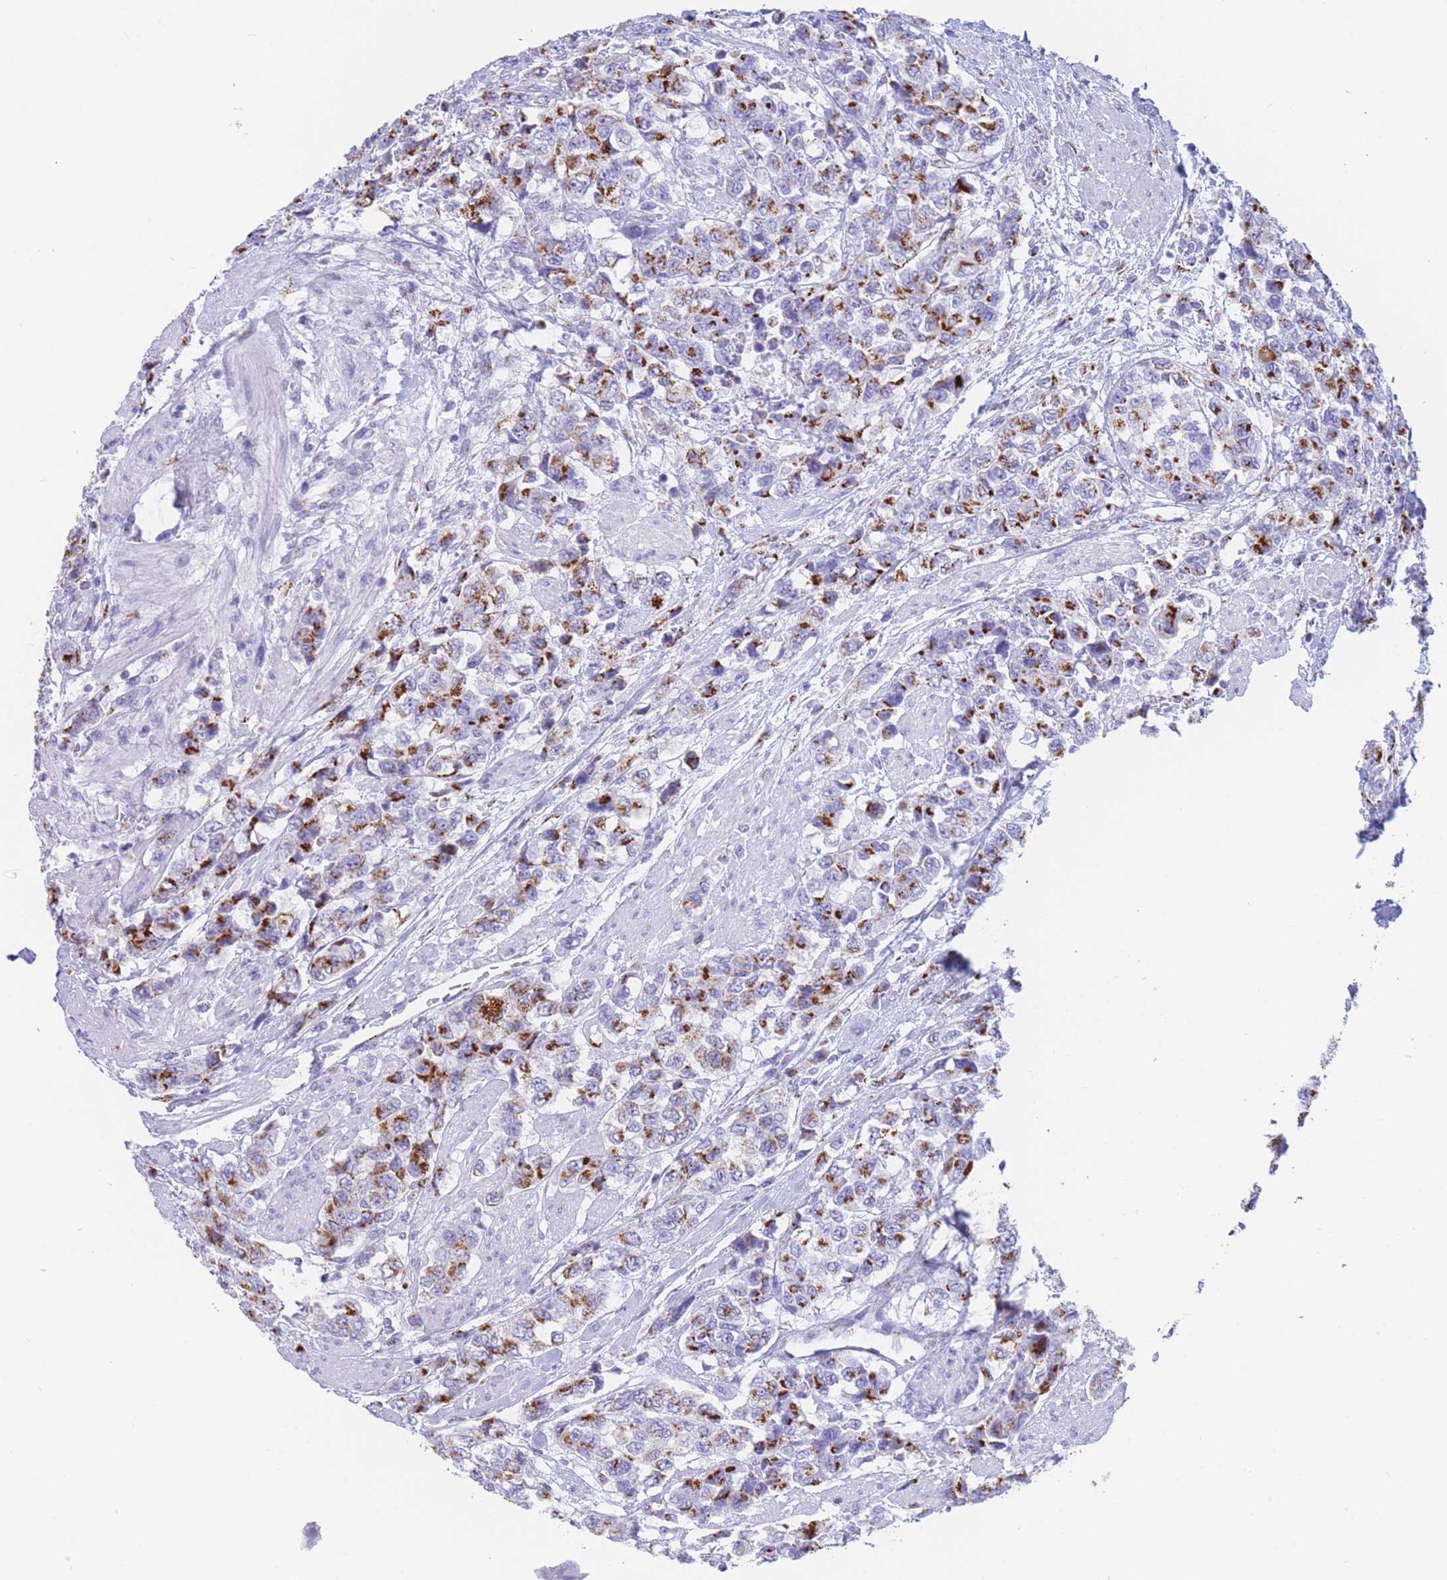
{"staining": {"intensity": "strong", "quantity": ">75%", "location": "cytoplasmic/membranous"}, "tissue": "urothelial cancer", "cell_type": "Tumor cells", "image_type": "cancer", "snomed": [{"axis": "morphology", "description": "Urothelial carcinoma, High grade"}, {"axis": "topography", "description": "Urinary bladder"}], "caption": "Immunohistochemistry (IHC) of urothelial carcinoma (high-grade) reveals high levels of strong cytoplasmic/membranous staining in approximately >75% of tumor cells. (IHC, brightfield microscopy, high magnification).", "gene": "FAM3C", "patient": {"sex": "female", "age": 78}}